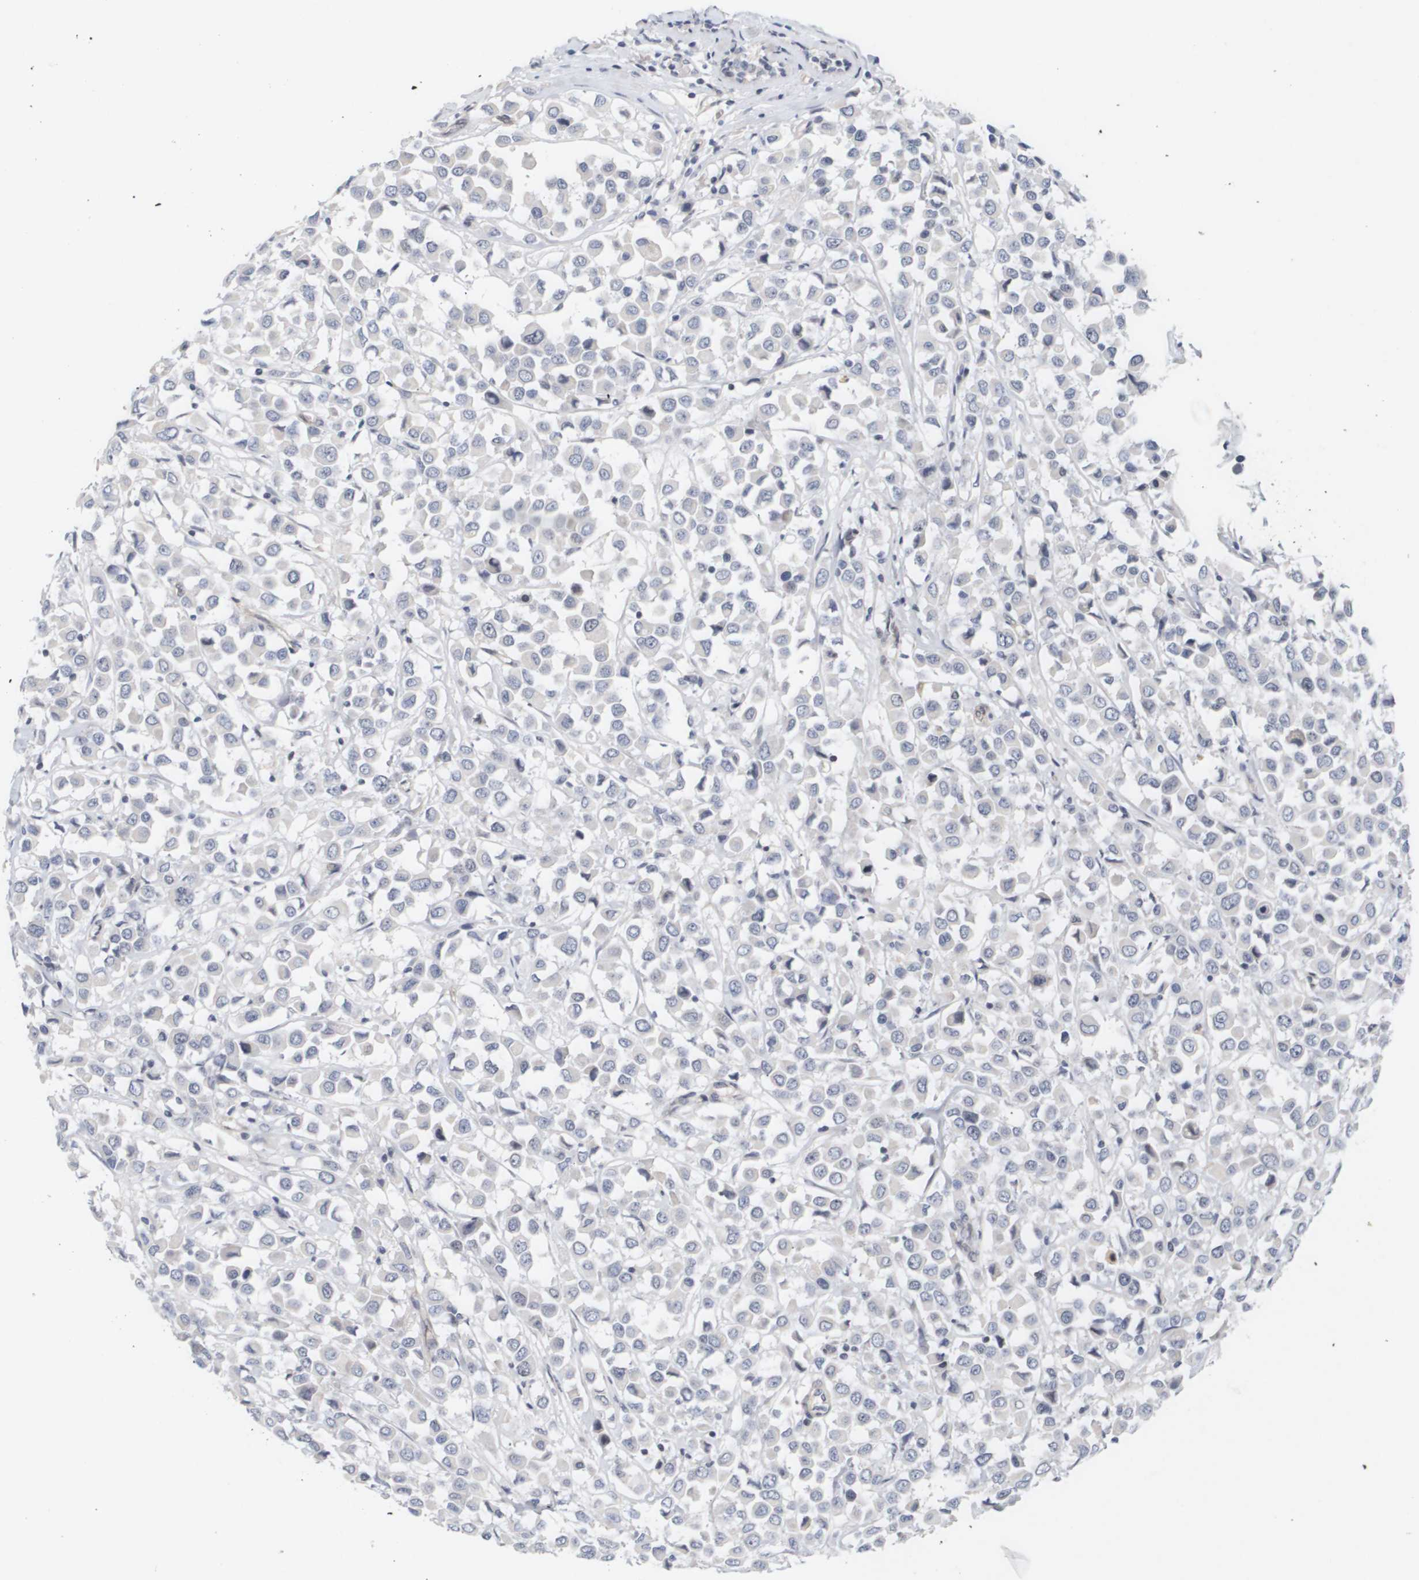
{"staining": {"intensity": "negative", "quantity": "none", "location": "none"}, "tissue": "breast cancer", "cell_type": "Tumor cells", "image_type": "cancer", "snomed": [{"axis": "morphology", "description": "Duct carcinoma"}, {"axis": "topography", "description": "Breast"}], "caption": "Breast cancer stained for a protein using IHC exhibits no positivity tumor cells.", "gene": "CYB561", "patient": {"sex": "female", "age": 61}}